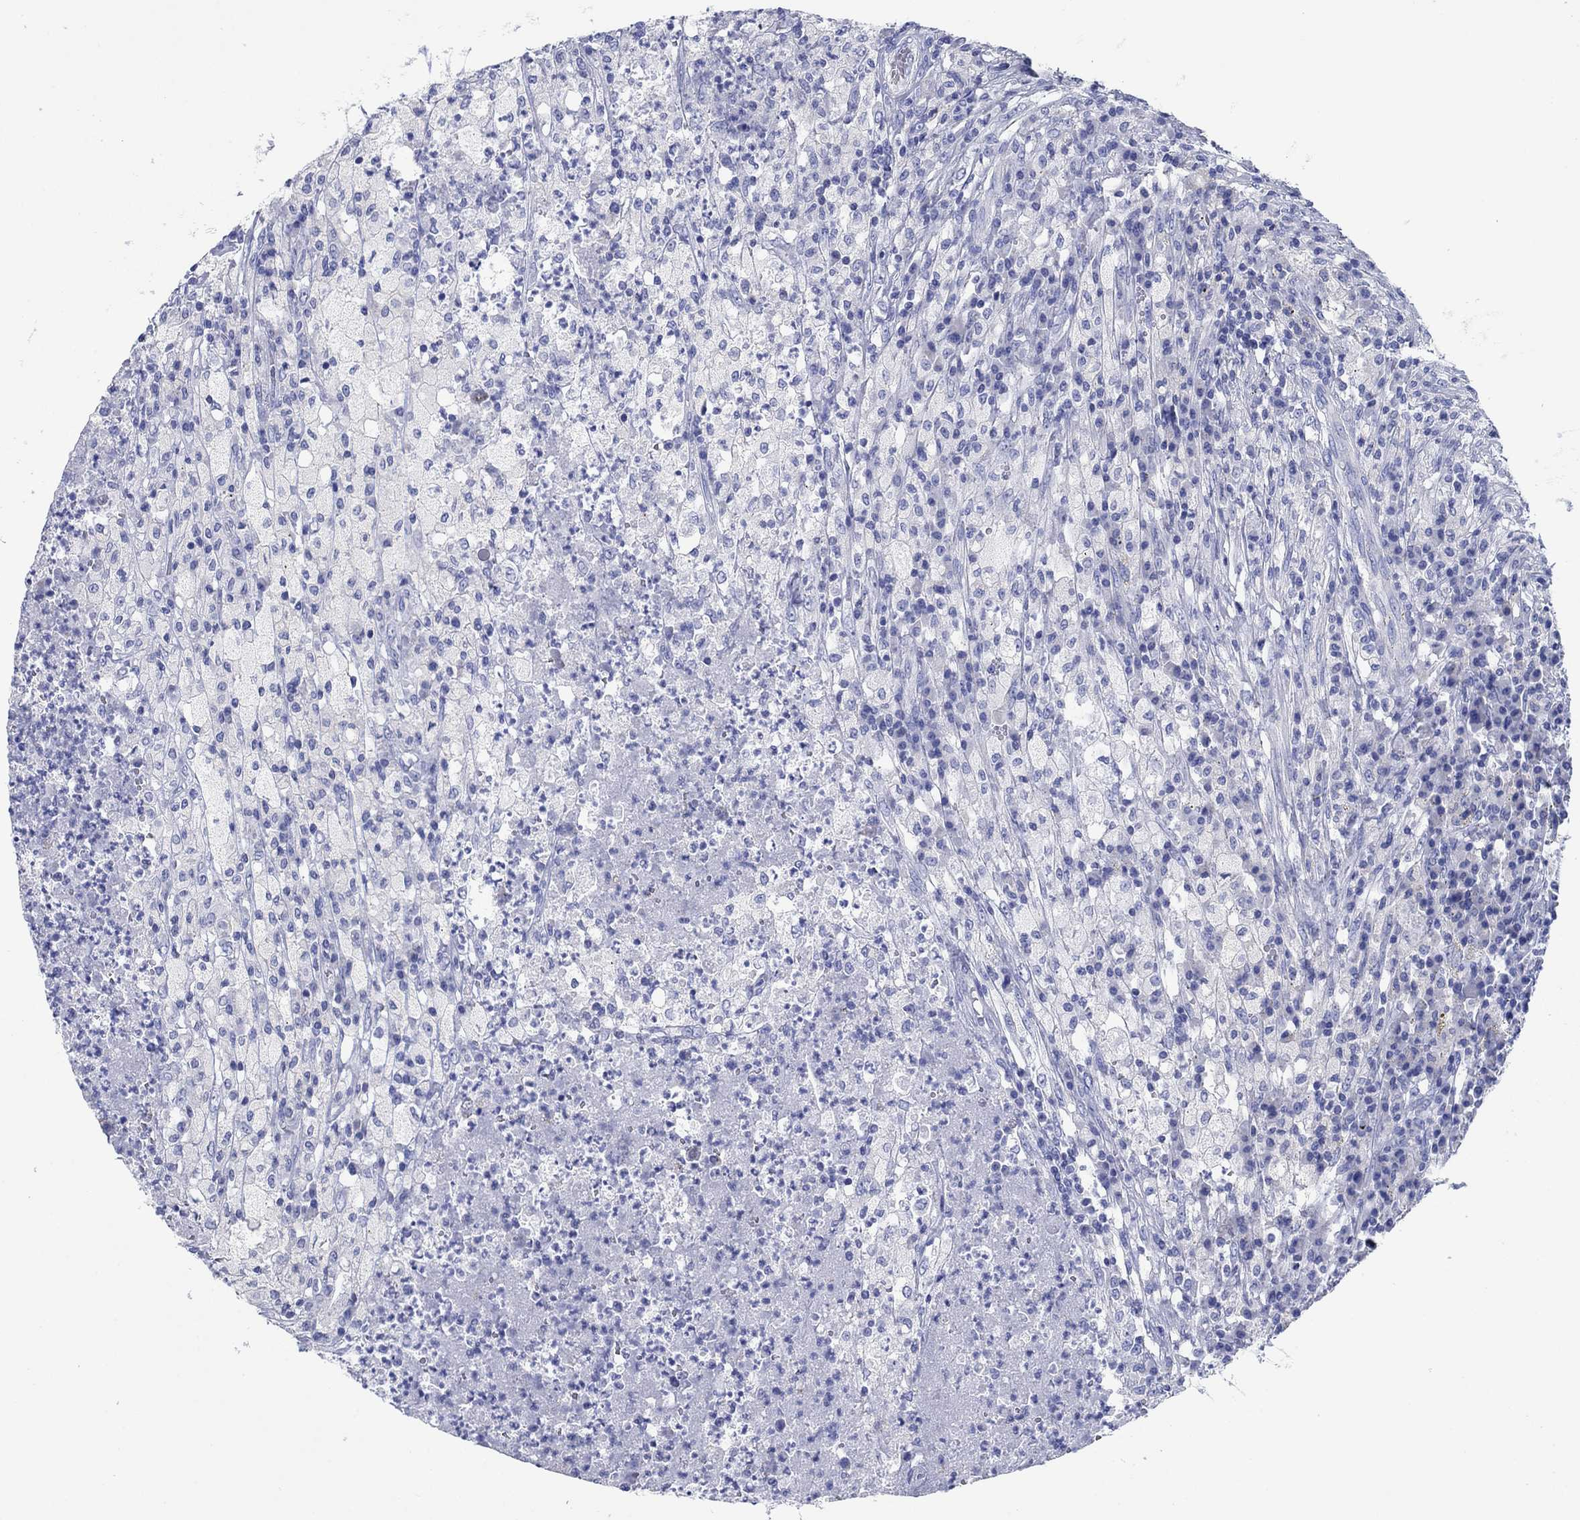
{"staining": {"intensity": "negative", "quantity": "none", "location": "none"}, "tissue": "testis cancer", "cell_type": "Tumor cells", "image_type": "cancer", "snomed": [{"axis": "morphology", "description": "Necrosis, NOS"}, {"axis": "morphology", "description": "Carcinoma, Embryonal, NOS"}, {"axis": "topography", "description": "Testis"}], "caption": "This photomicrograph is of embryonal carcinoma (testis) stained with IHC to label a protein in brown with the nuclei are counter-stained blue. There is no expression in tumor cells.", "gene": "HCRT", "patient": {"sex": "male", "age": 19}}